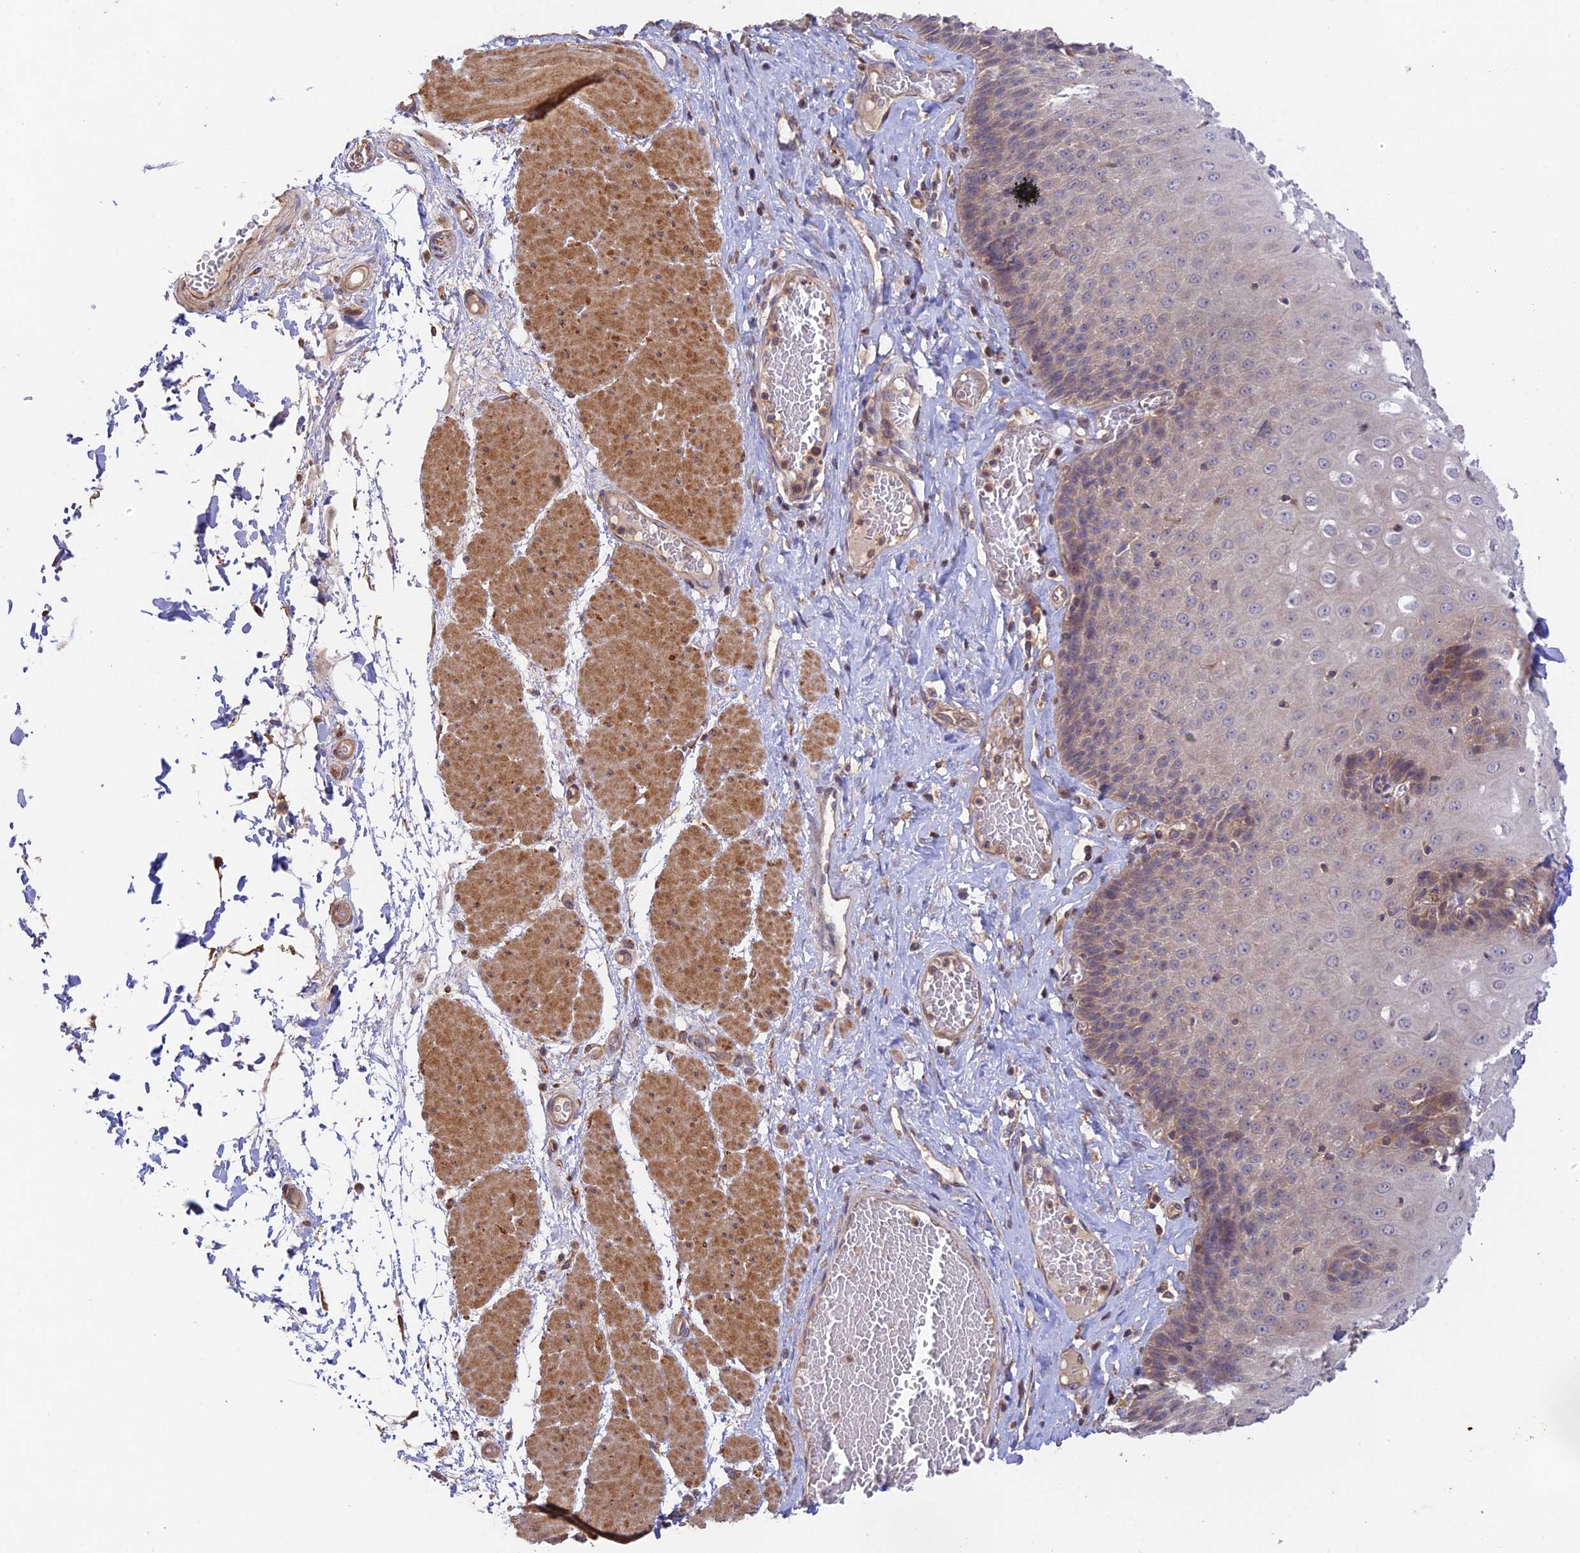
{"staining": {"intensity": "weak", "quantity": "25%-75%", "location": "cytoplasmic/membranous"}, "tissue": "esophagus", "cell_type": "Squamous epithelial cells", "image_type": "normal", "snomed": [{"axis": "morphology", "description": "Normal tissue, NOS"}, {"axis": "topography", "description": "Esophagus"}], "caption": "IHC image of unremarkable esophagus: esophagus stained using immunohistochemistry demonstrates low levels of weak protein expression localized specifically in the cytoplasmic/membranous of squamous epithelial cells, appearing as a cytoplasmic/membranous brown color.", "gene": "MYO9A", "patient": {"sex": "male", "age": 60}}